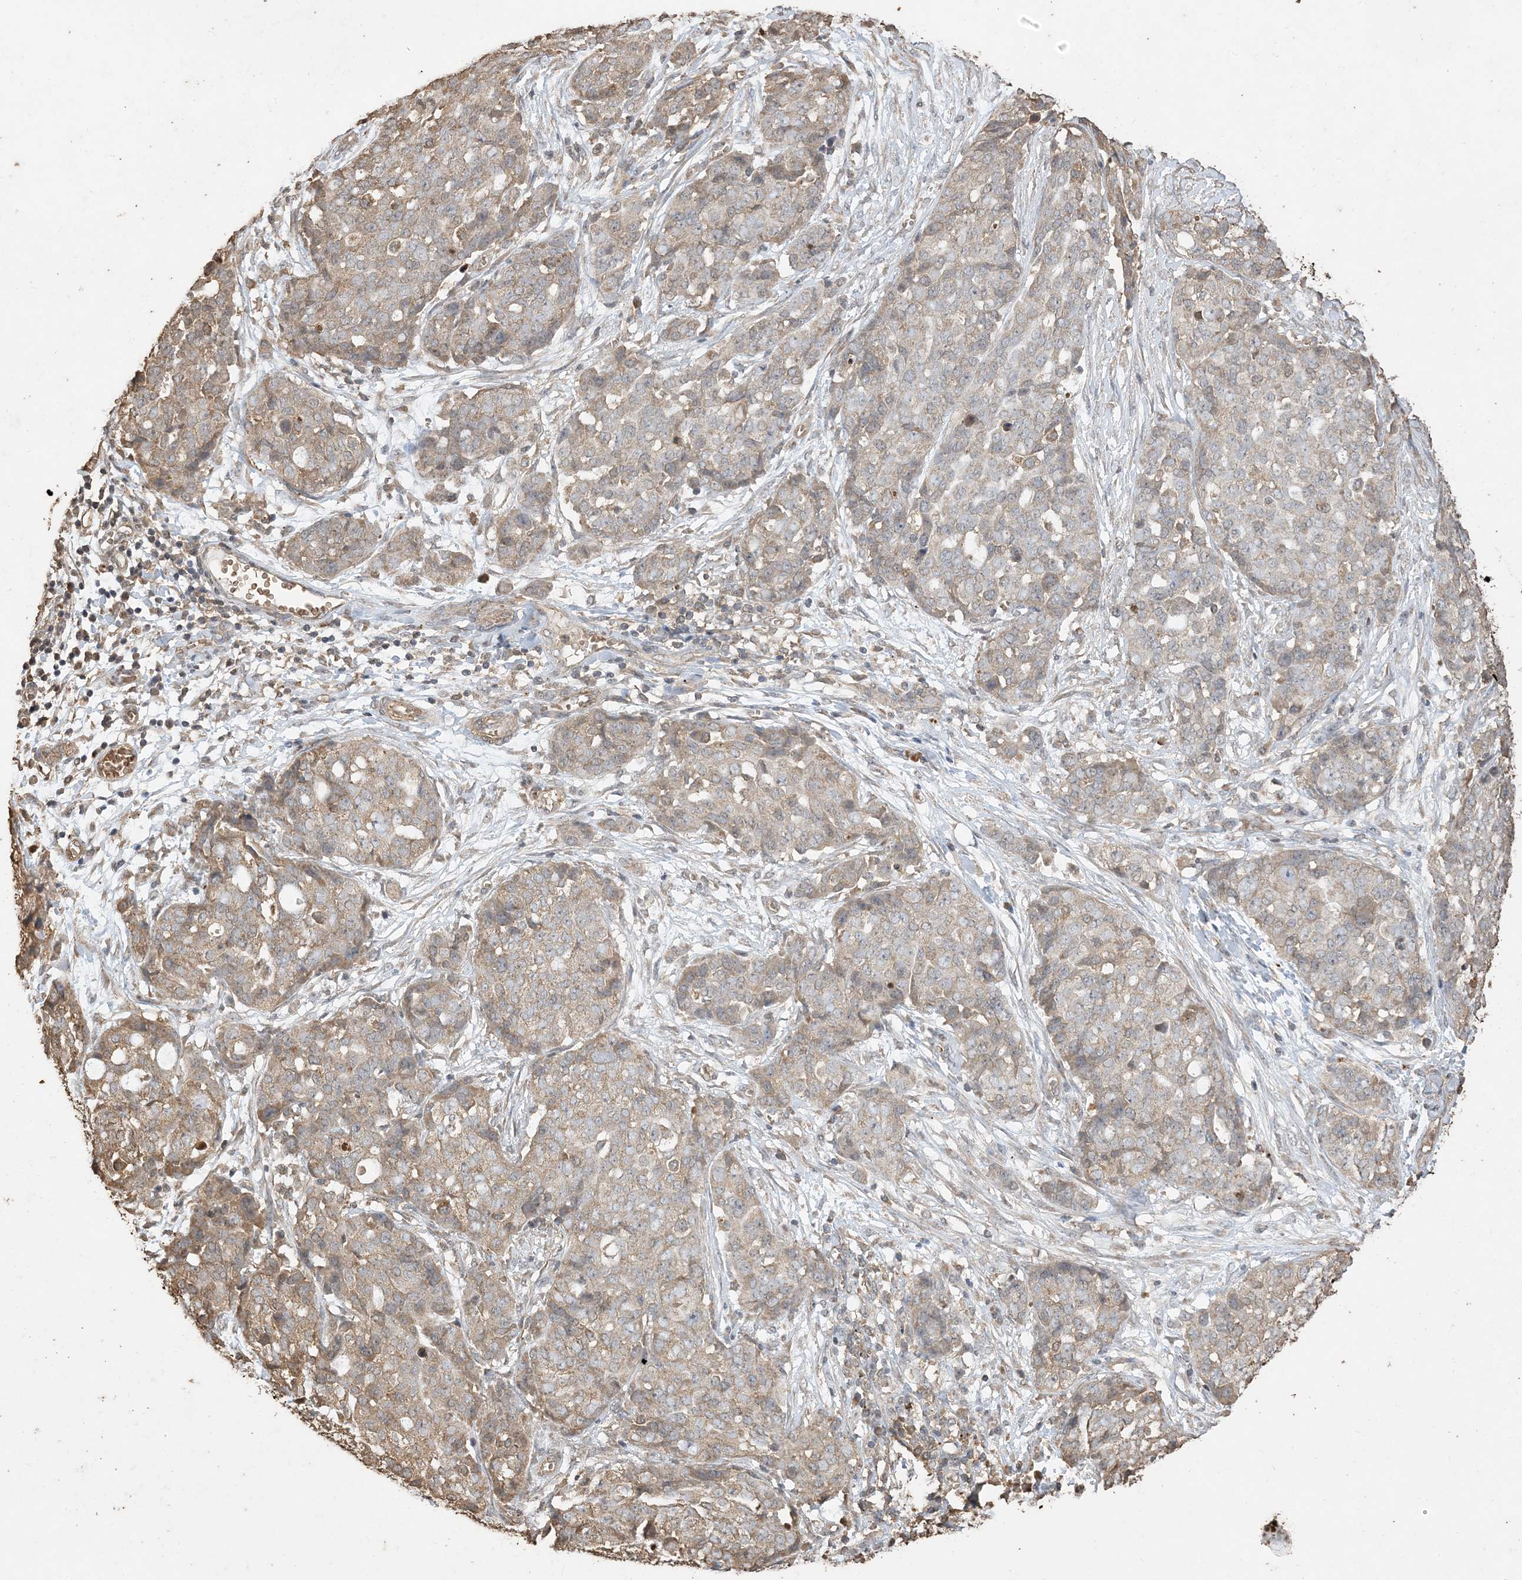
{"staining": {"intensity": "weak", "quantity": "25%-75%", "location": "cytoplasmic/membranous"}, "tissue": "ovarian cancer", "cell_type": "Tumor cells", "image_type": "cancer", "snomed": [{"axis": "morphology", "description": "Cystadenocarcinoma, serous, NOS"}, {"axis": "topography", "description": "Soft tissue"}, {"axis": "topography", "description": "Ovary"}], "caption": "Weak cytoplasmic/membranous positivity is present in approximately 25%-75% of tumor cells in ovarian serous cystadenocarcinoma.", "gene": "HPS4", "patient": {"sex": "female", "age": 57}}